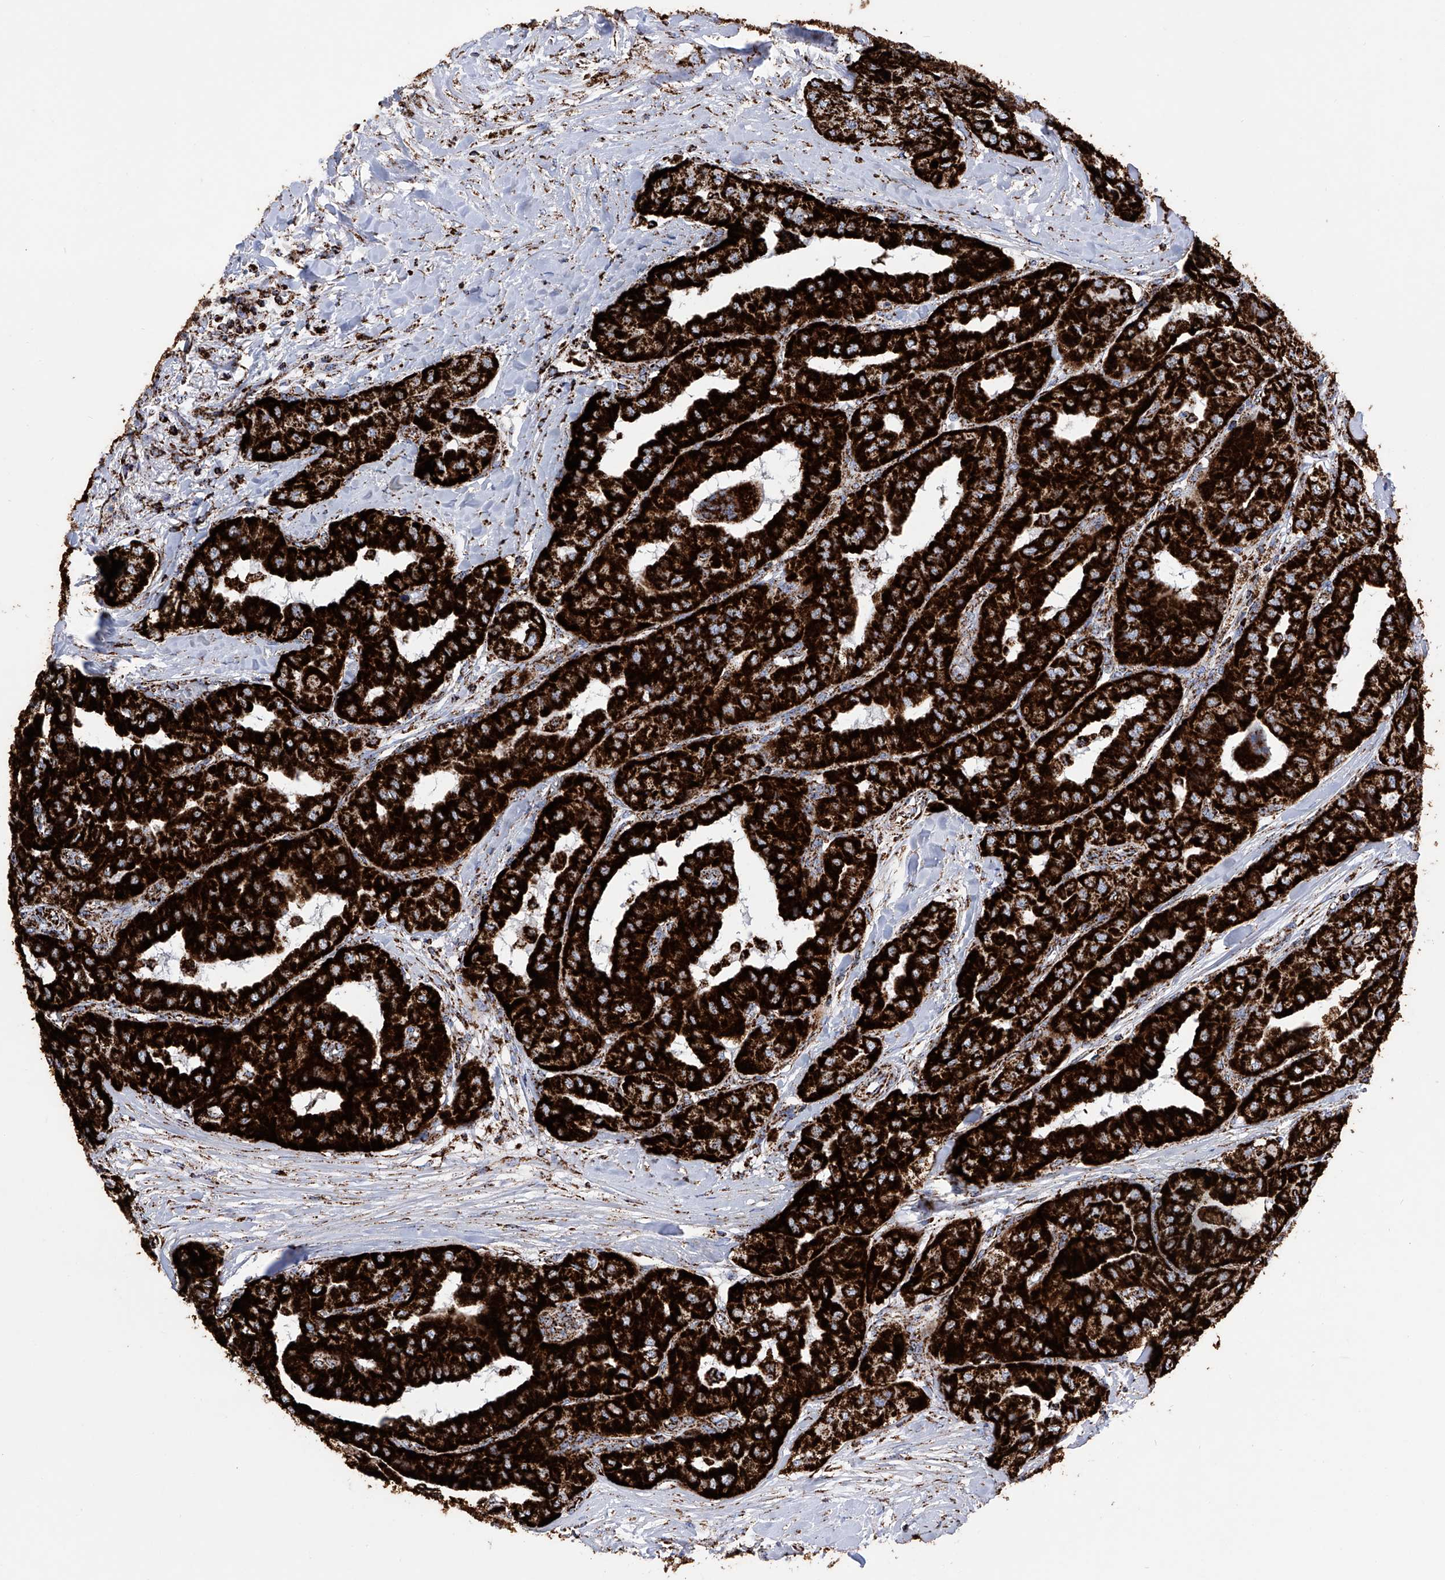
{"staining": {"intensity": "strong", "quantity": ">75%", "location": "cytoplasmic/membranous"}, "tissue": "thyroid cancer", "cell_type": "Tumor cells", "image_type": "cancer", "snomed": [{"axis": "morphology", "description": "Papillary adenocarcinoma, NOS"}, {"axis": "topography", "description": "Thyroid gland"}], "caption": "IHC micrograph of neoplastic tissue: papillary adenocarcinoma (thyroid) stained using immunohistochemistry (IHC) exhibits high levels of strong protein expression localized specifically in the cytoplasmic/membranous of tumor cells, appearing as a cytoplasmic/membranous brown color.", "gene": "ATP5PF", "patient": {"sex": "female", "age": 59}}